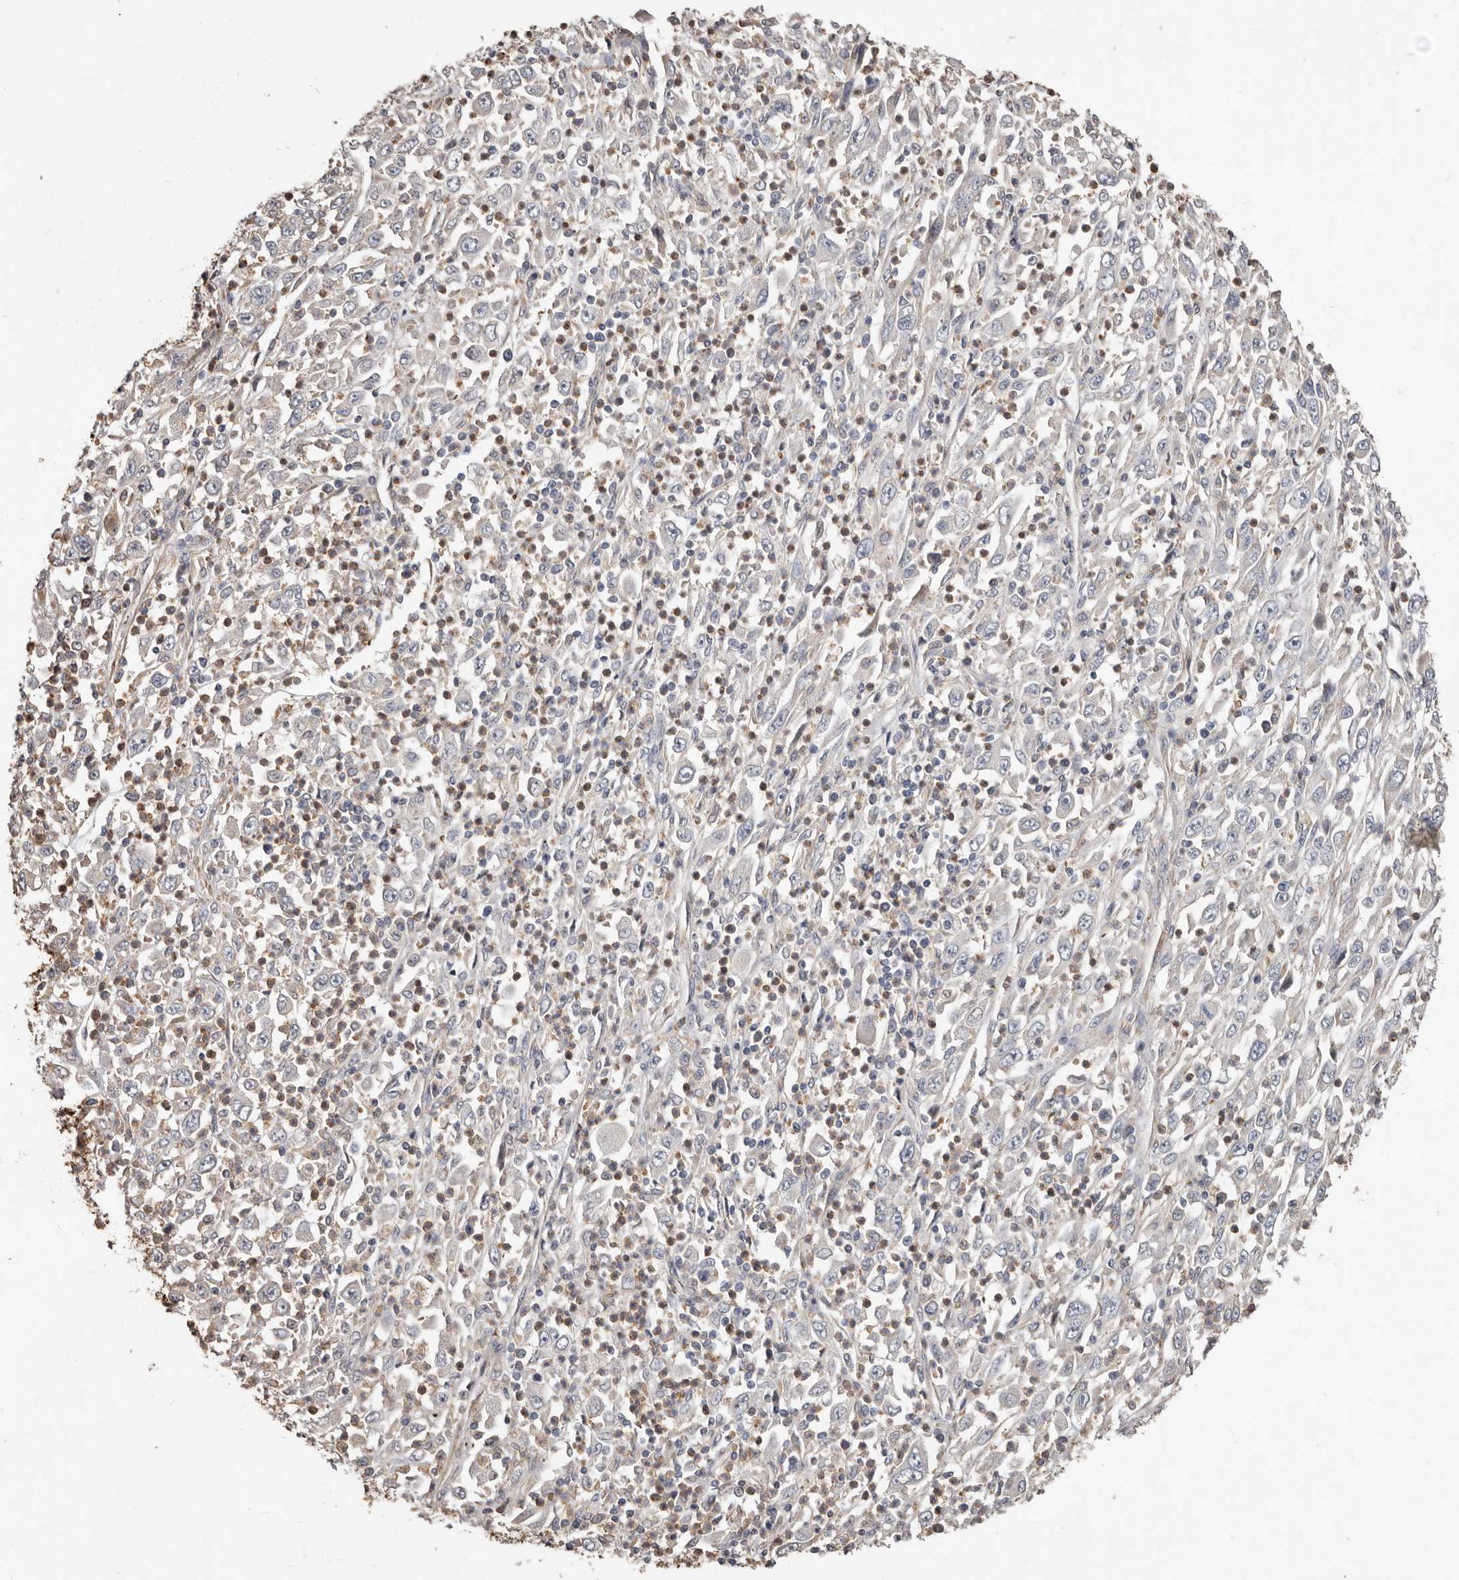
{"staining": {"intensity": "negative", "quantity": "none", "location": "none"}, "tissue": "melanoma", "cell_type": "Tumor cells", "image_type": "cancer", "snomed": [{"axis": "morphology", "description": "Malignant melanoma, Metastatic site"}, {"axis": "topography", "description": "Skin"}], "caption": "Malignant melanoma (metastatic site) stained for a protein using IHC displays no positivity tumor cells.", "gene": "MRPL18", "patient": {"sex": "female", "age": 56}}